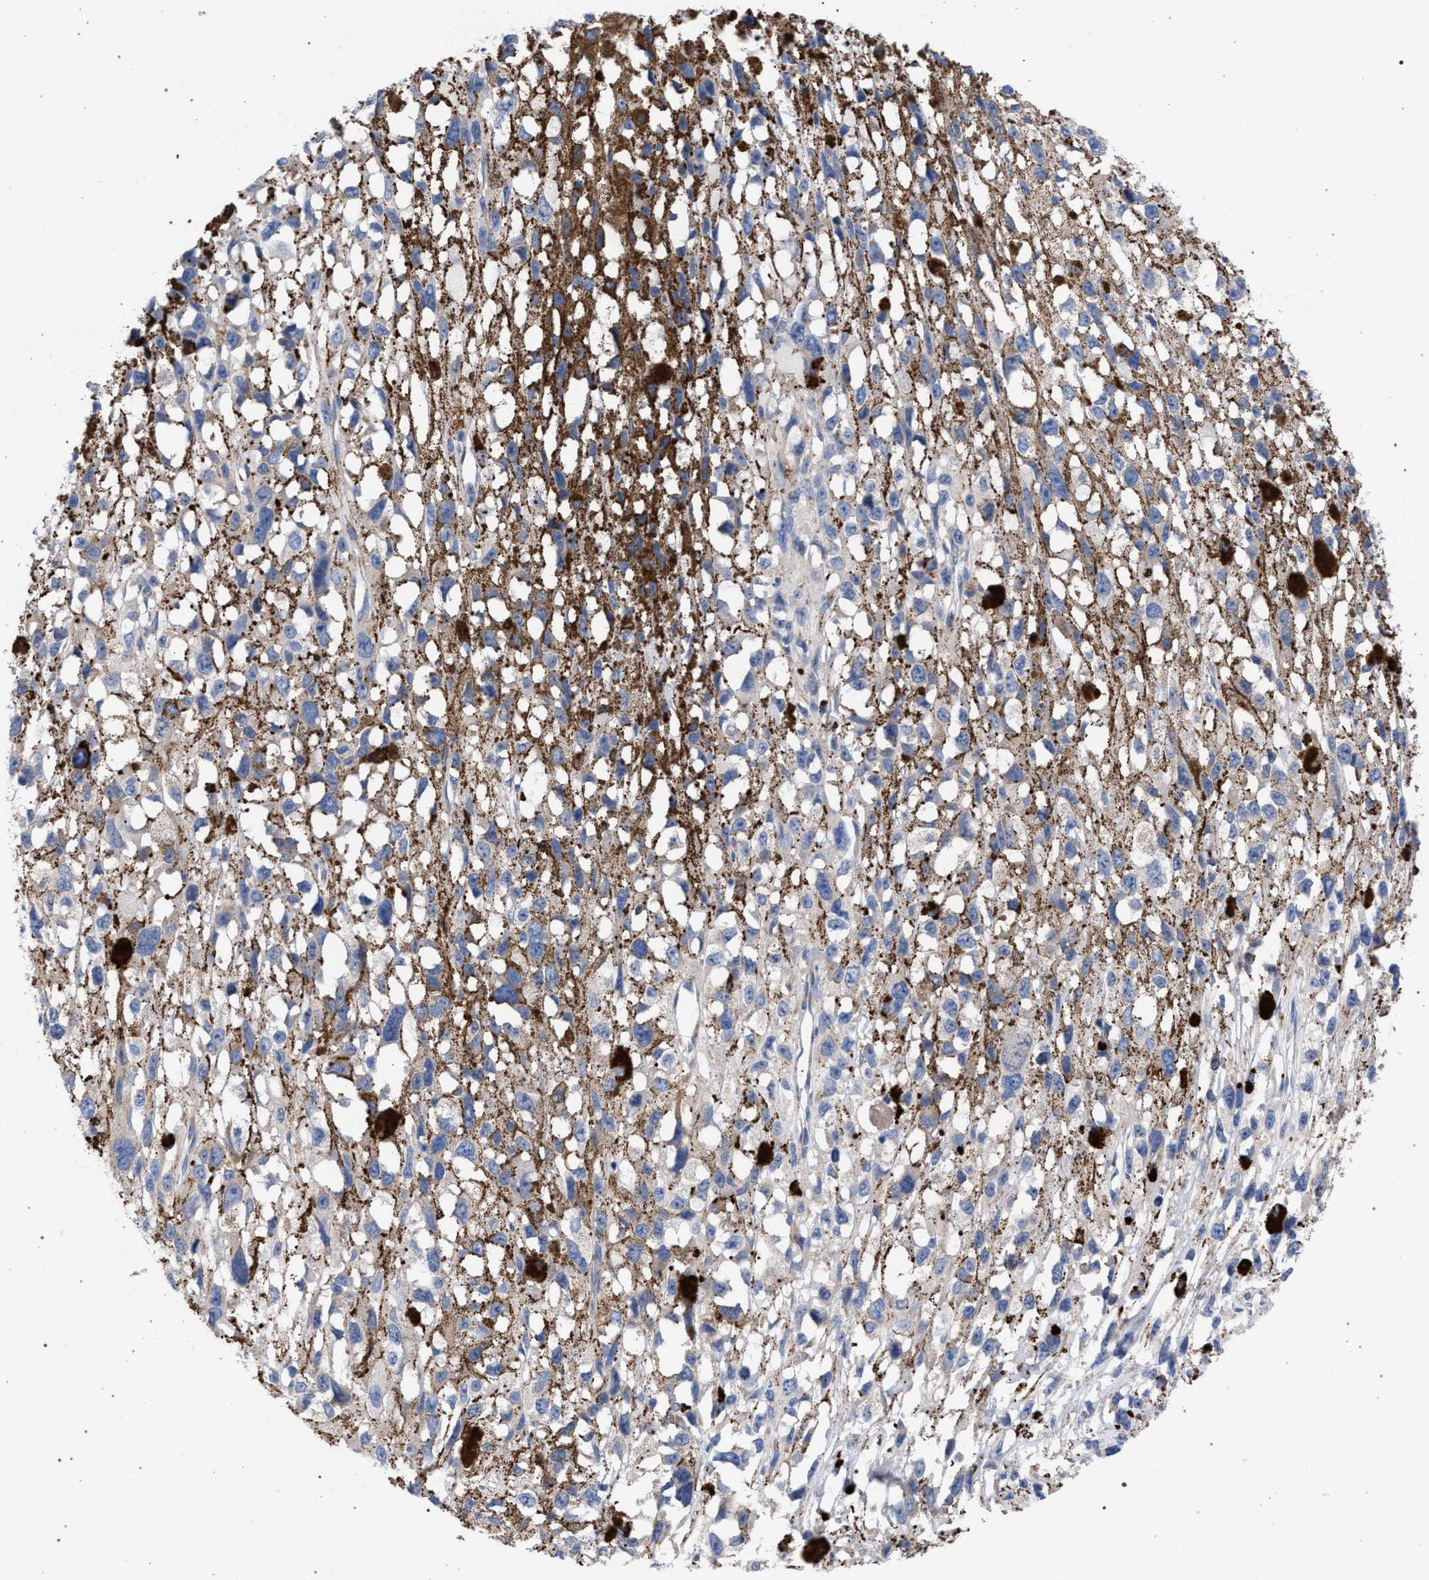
{"staining": {"intensity": "weak", "quantity": "<25%", "location": "cytoplasmic/membranous"}, "tissue": "melanoma", "cell_type": "Tumor cells", "image_type": "cancer", "snomed": [{"axis": "morphology", "description": "Malignant melanoma, Metastatic site"}, {"axis": "topography", "description": "Lymph node"}], "caption": "Immunohistochemistry (IHC) histopathology image of melanoma stained for a protein (brown), which displays no positivity in tumor cells.", "gene": "ACADS", "patient": {"sex": "male", "age": 59}}